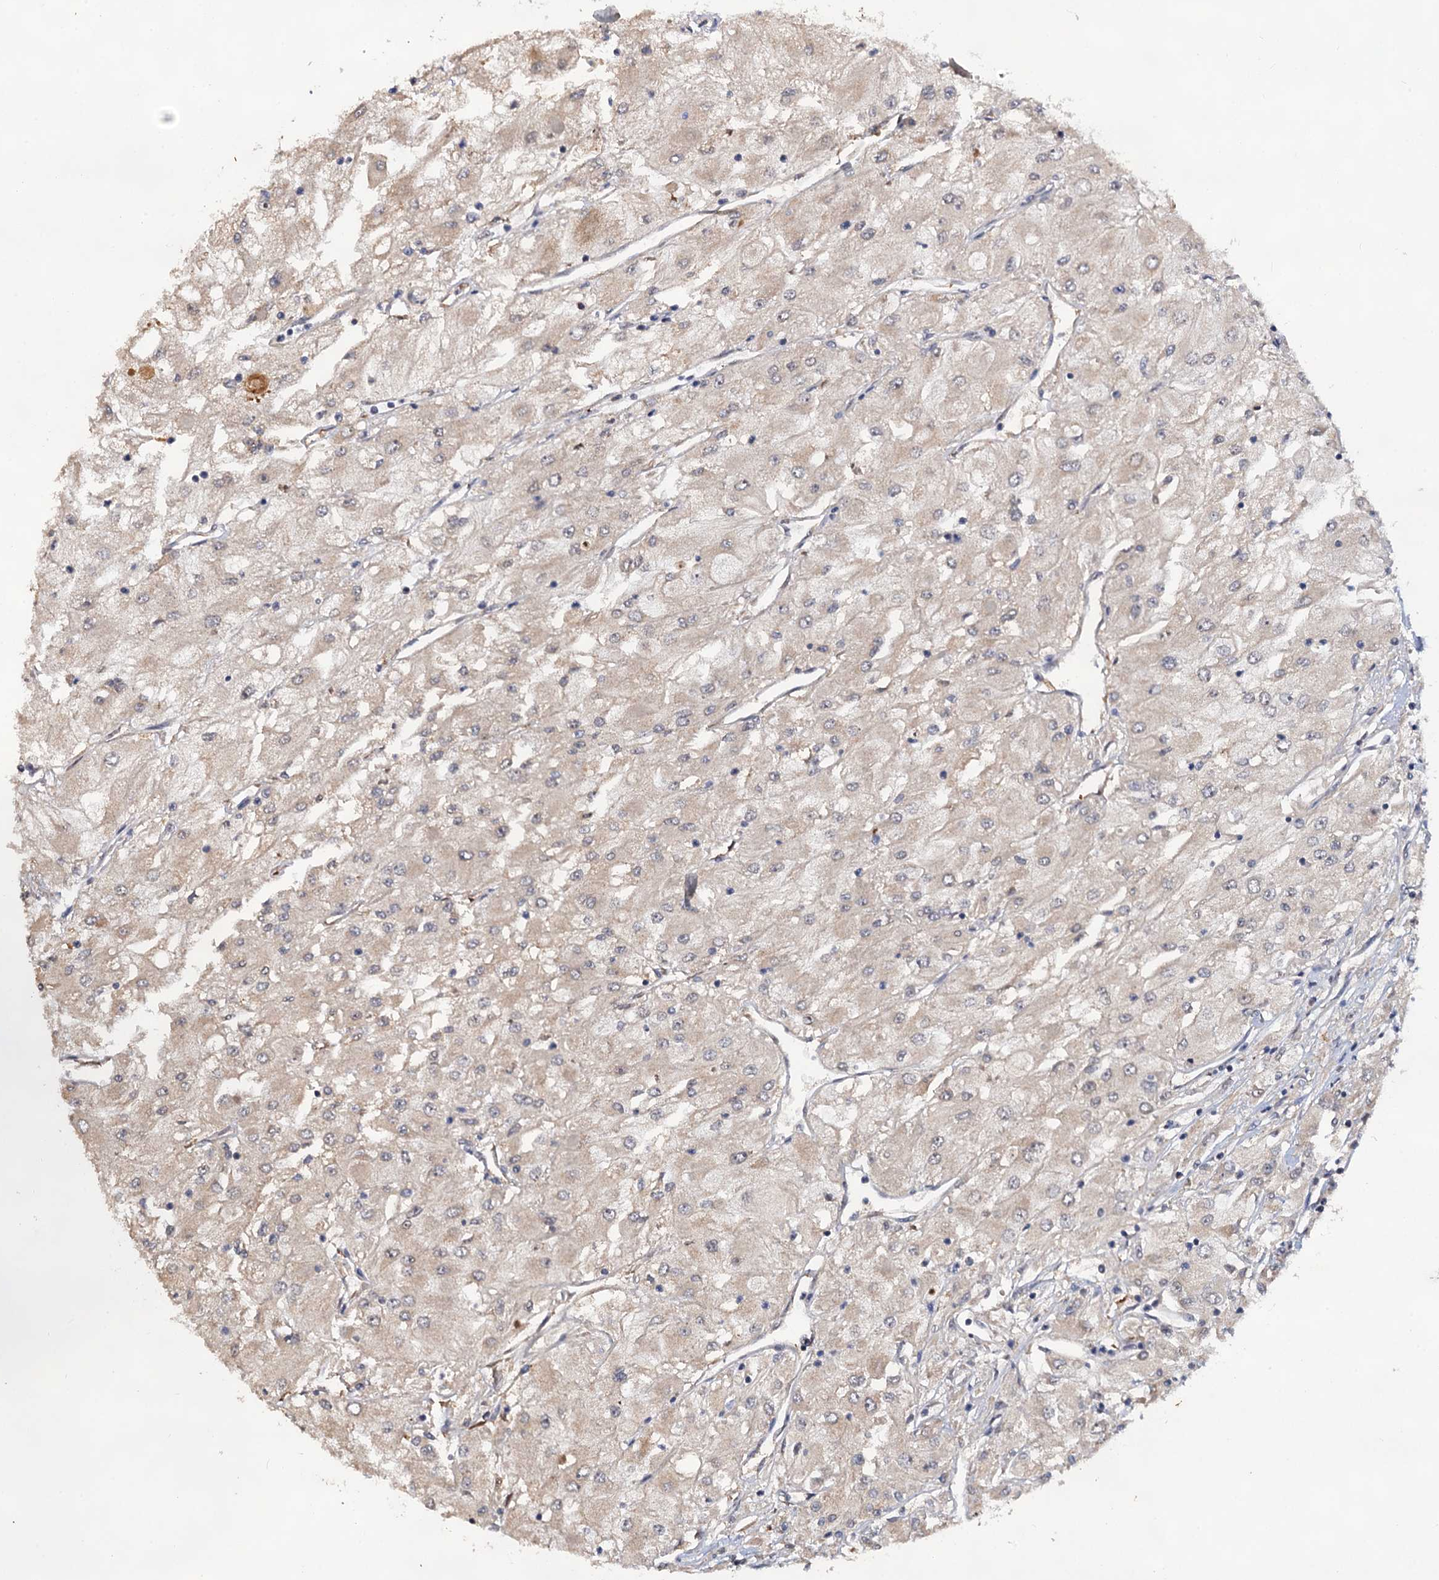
{"staining": {"intensity": "weak", "quantity": "25%-75%", "location": "cytoplasmic/membranous"}, "tissue": "renal cancer", "cell_type": "Tumor cells", "image_type": "cancer", "snomed": [{"axis": "morphology", "description": "Adenocarcinoma, NOS"}, {"axis": "topography", "description": "Kidney"}], "caption": "Immunohistochemical staining of human adenocarcinoma (renal) demonstrates low levels of weak cytoplasmic/membranous protein expression in about 25%-75% of tumor cells. Using DAB (3,3'-diaminobenzidine) (brown) and hematoxylin (blue) stains, captured at high magnification using brightfield microscopy.", "gene": "LRRC63", "patient": {"sex": "male", "age": 80}}